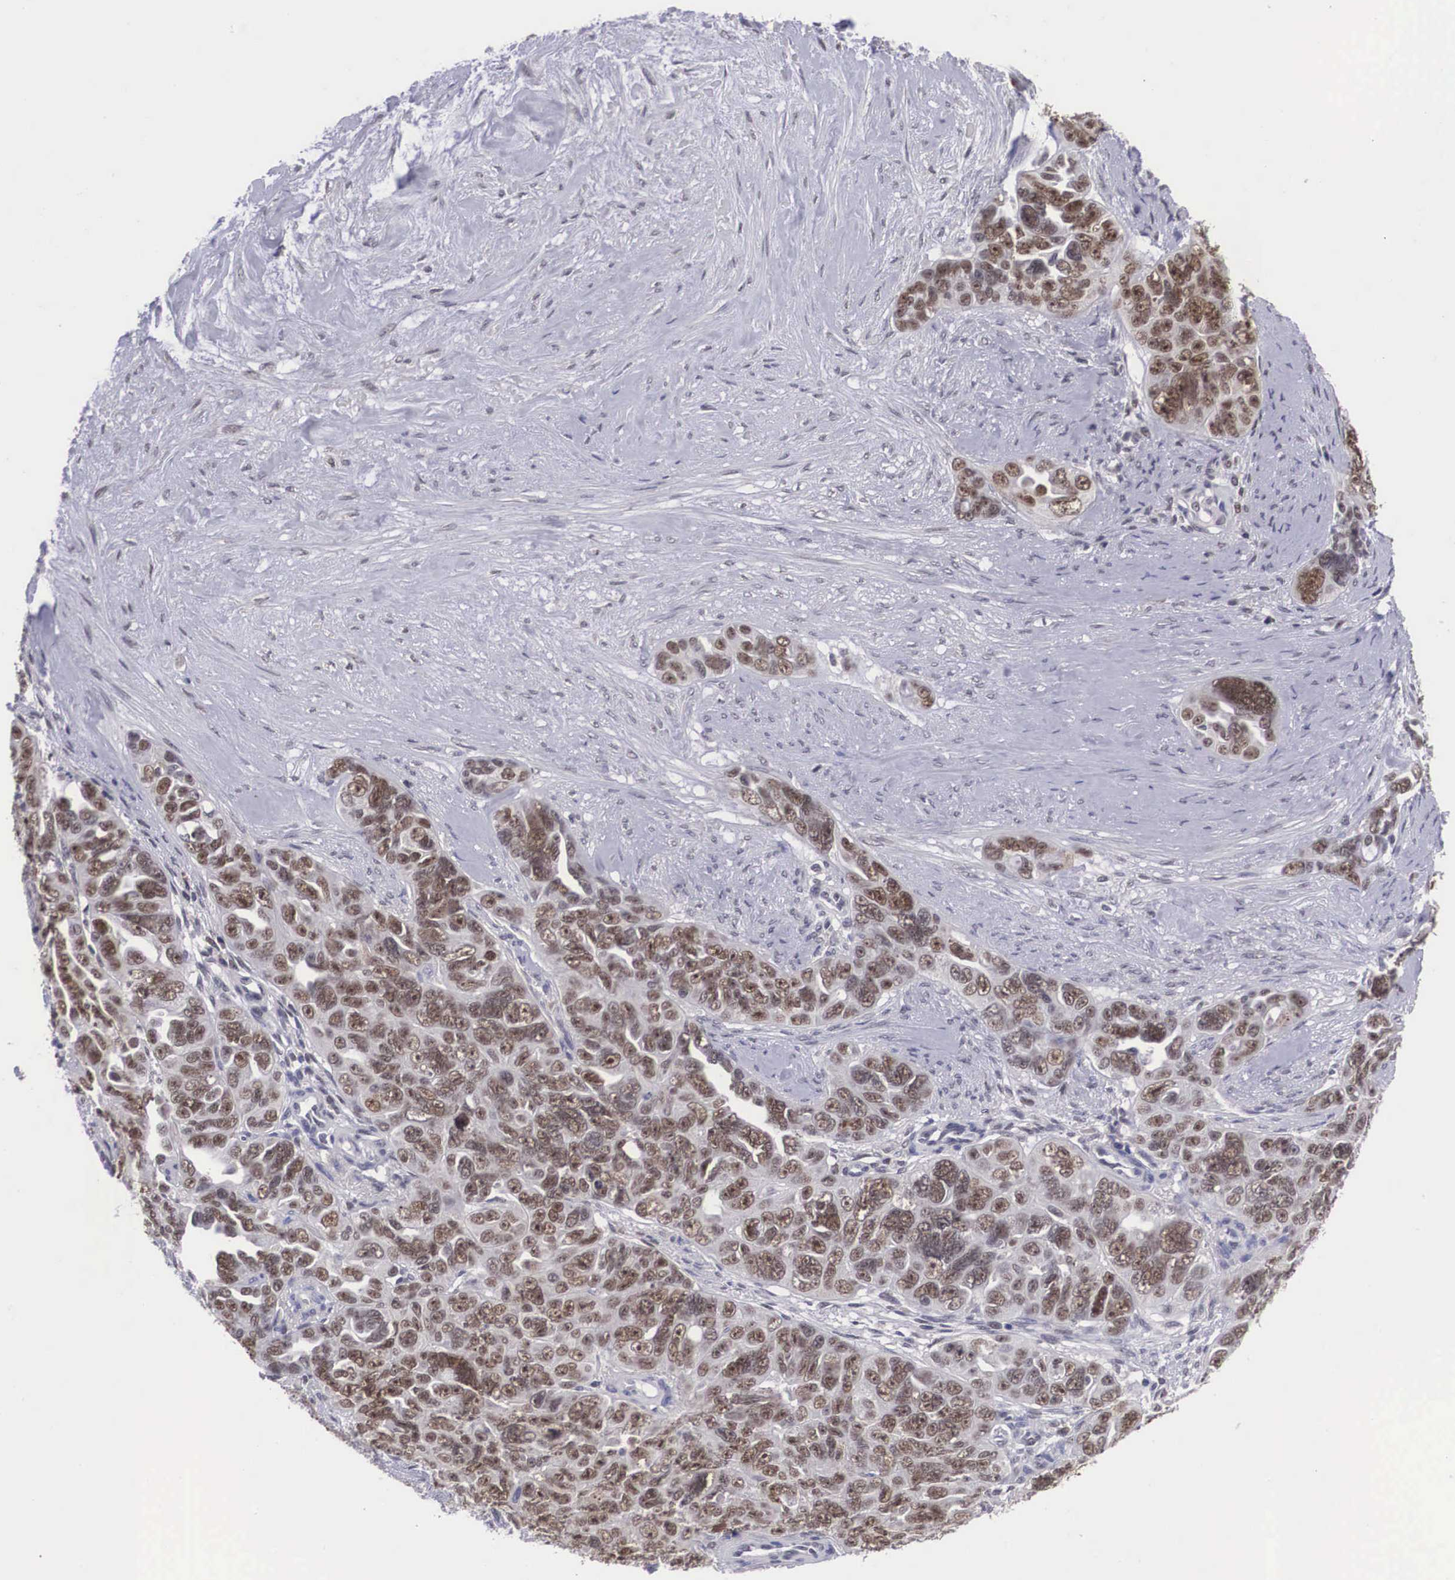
{"staining": {"intensity": "moderate", "quantity": ">75%", "location": "nuclear"}, "tissue": "ovarian cancer", "cell_type": "Tumor cells", "image_type": "cancer", "snomed": [{"axis": "morphology", "description": "Cystadenocarcinoma, serous, NOS"}, {"axis": "topography", "description": "Ovary"}], "caption": "Ovarian serous cystadenocarcinoma tissue reveals moderate nuclear expression in approximately >75% of tumor cells", "gene": "ZNF275", "patient": {"sex": "female", "age": 63}}